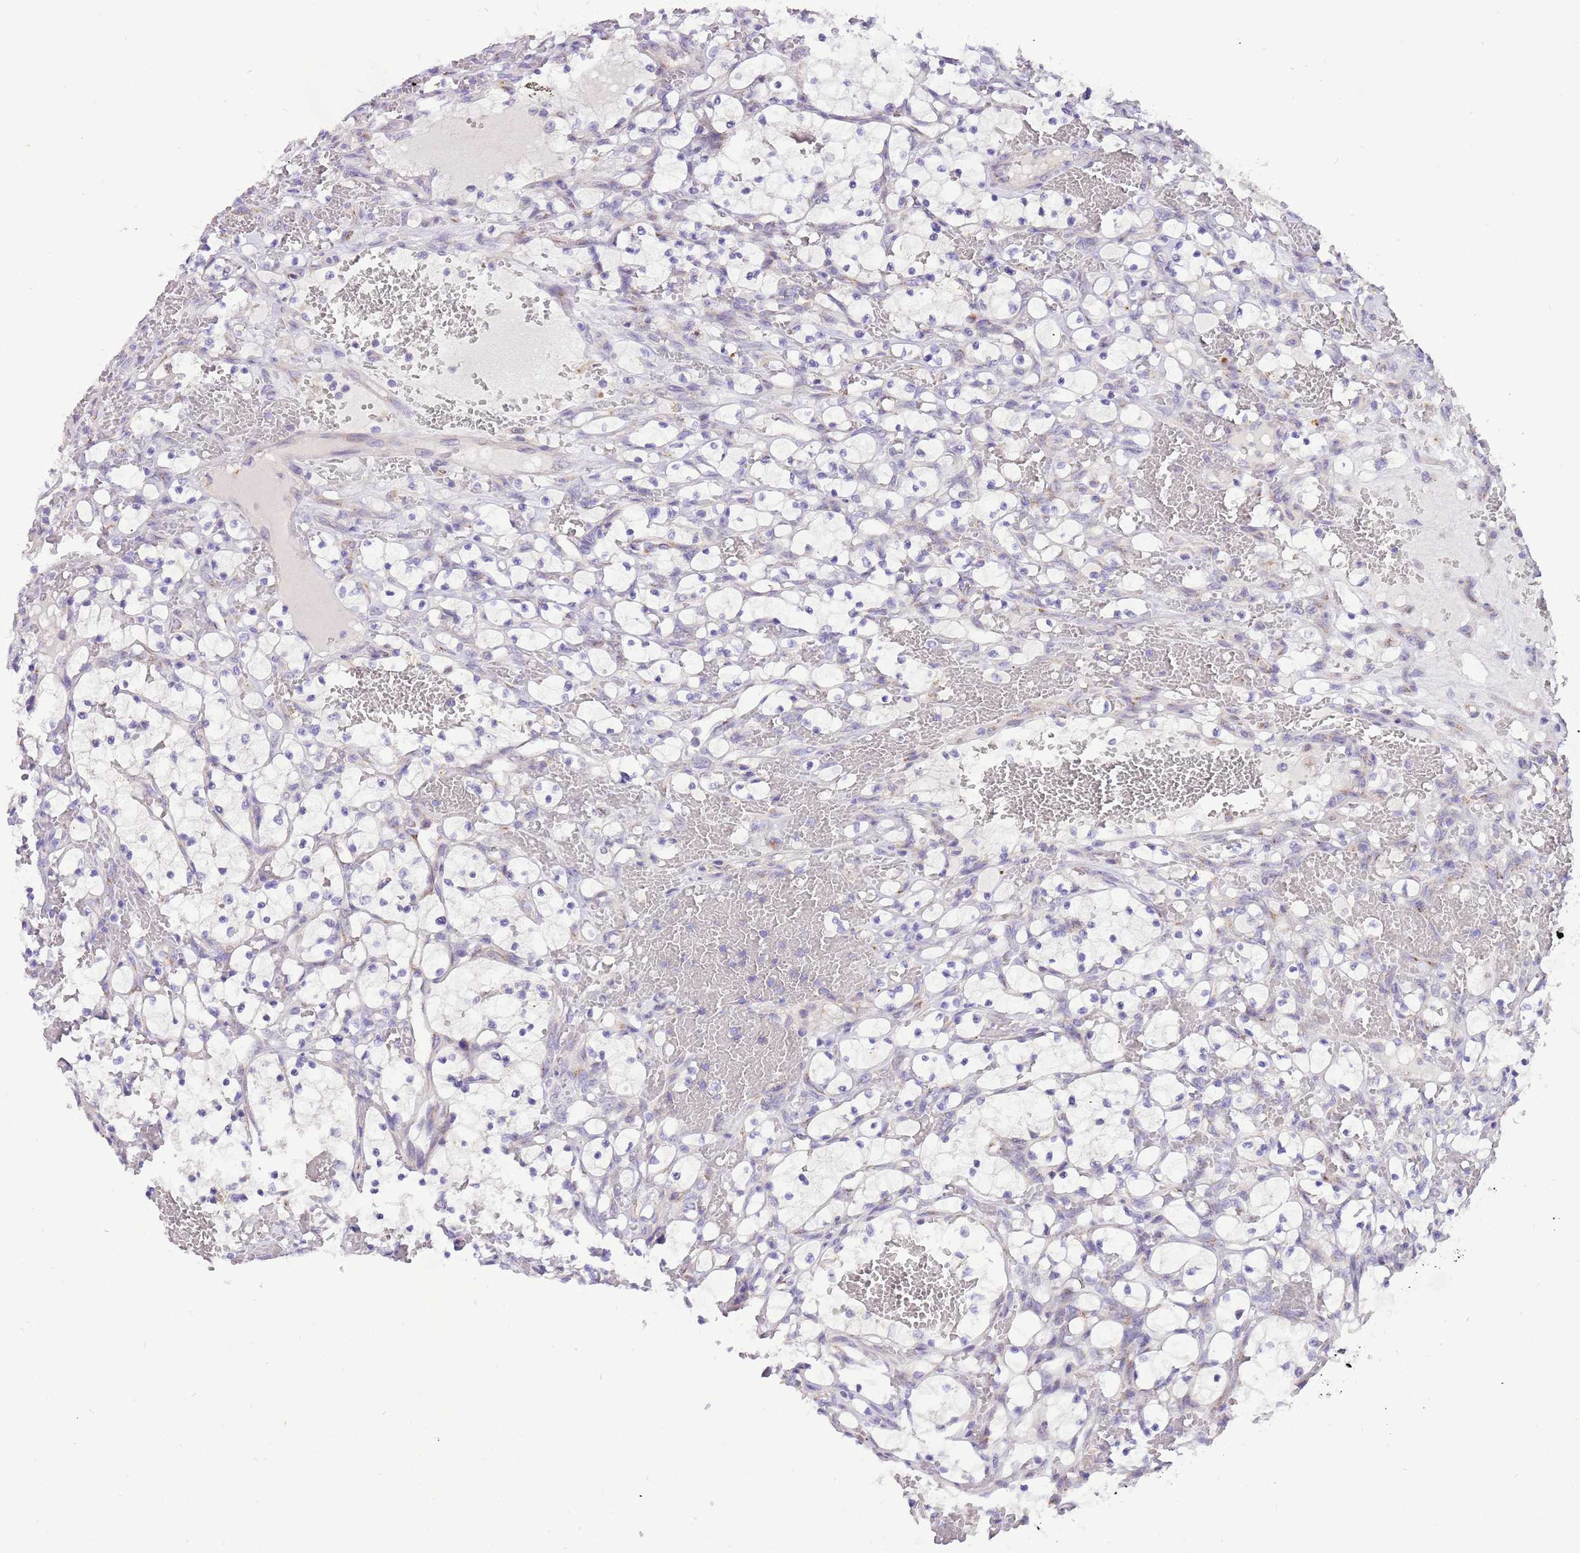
{"staining": {"intensity": "negative", "quantity": "none", "location": "none"}, "tissue": "renal cancer", "cell_type": "Tumor cells", "image_type": "cancer", "snomed": [{"axis": "morphology", "description": "Adenocarcinoma, NOS"}, {"axis": "topography", "description": "Kidney"}], "caption": "Tumor cells are negative for brown protein staining in adenocarcinoma (renal).", "gene": "COX17", "patient": {"sex": "female", "age": 69}}